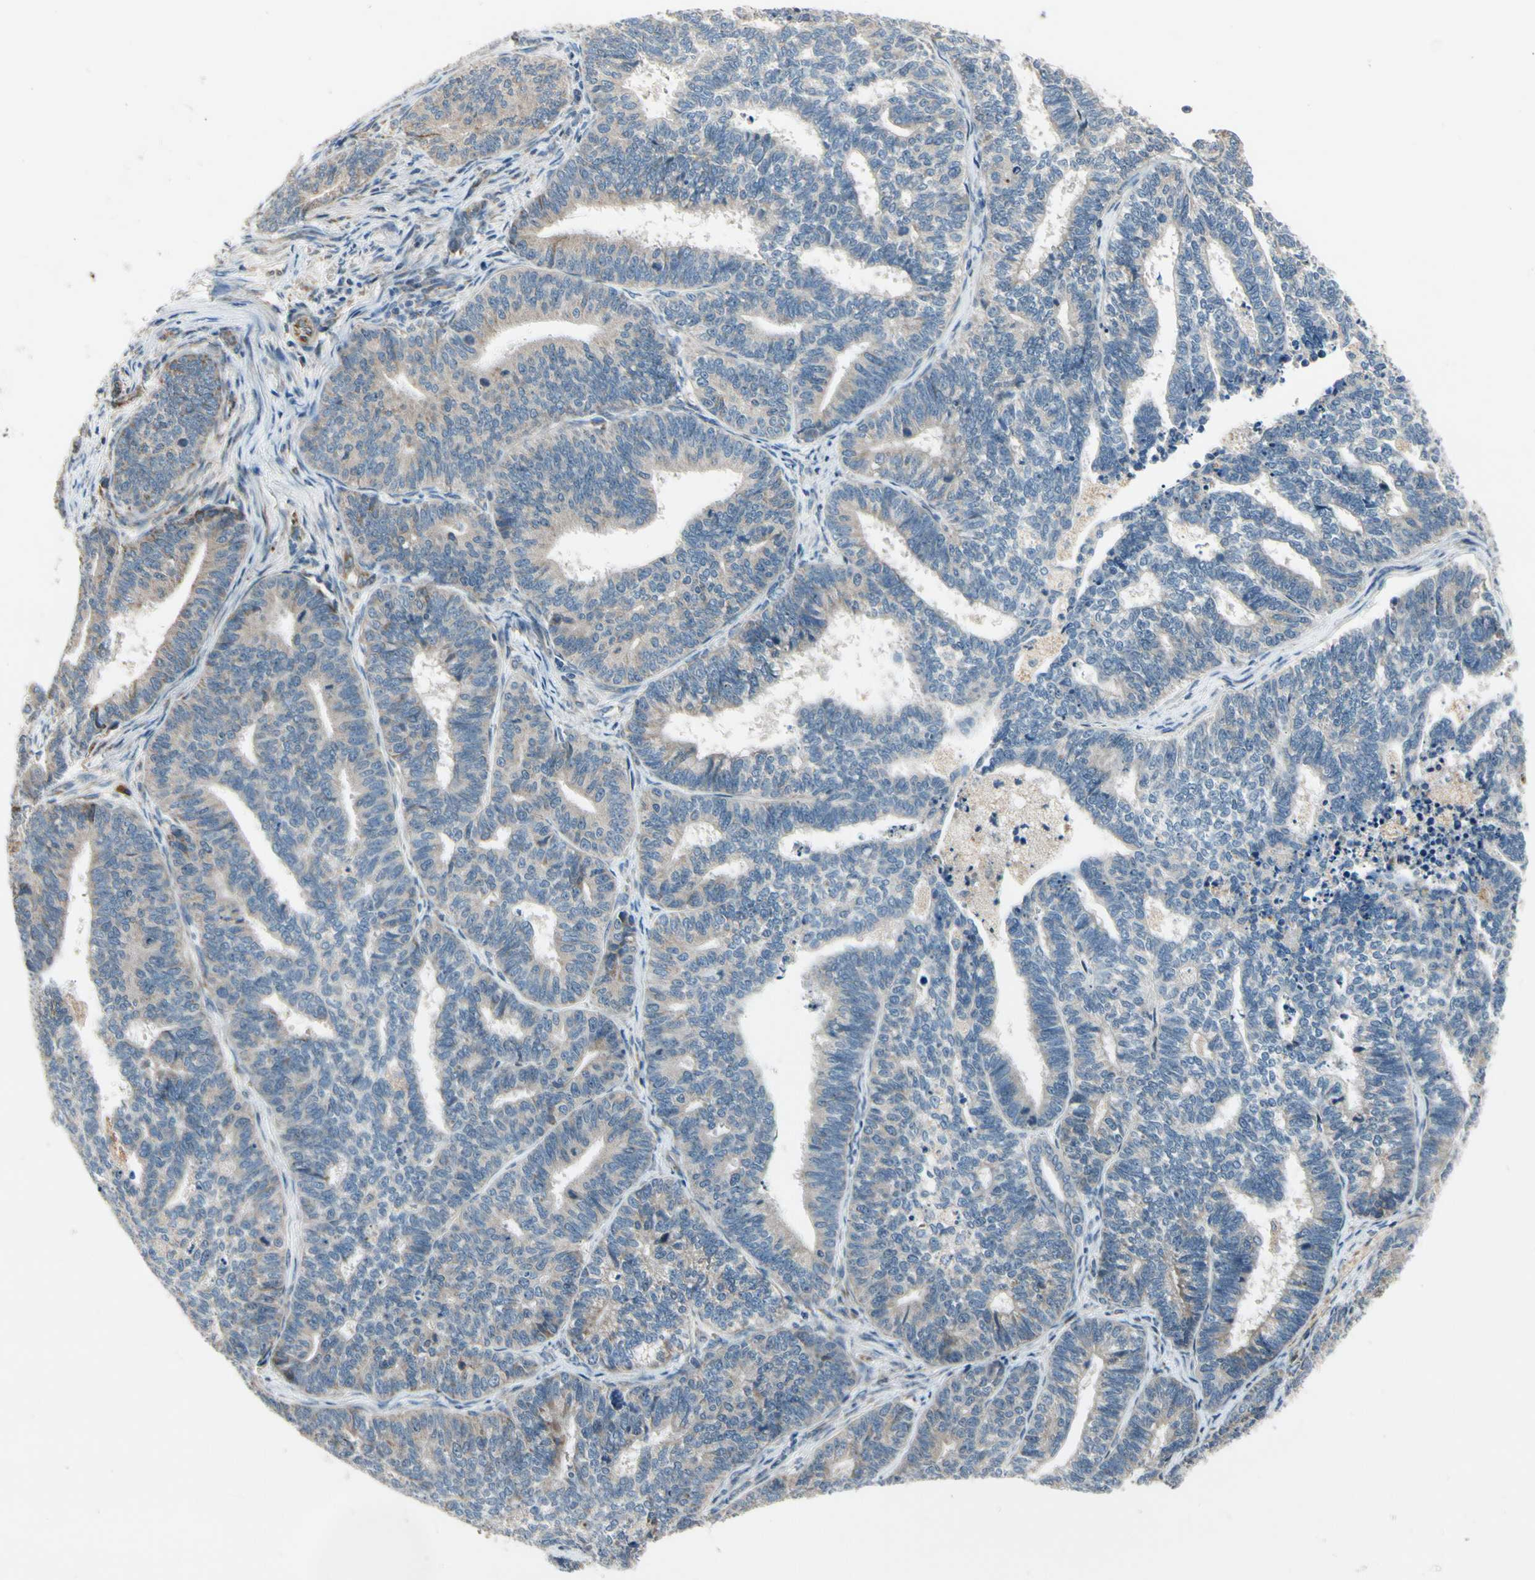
{"staining": {"intensity": "weak", "quantity": "25%-75%", "location": "cytoplasmic/membranous"}, "tissue": "endometrial cancer", "cell_type": "Tumor cells", "image_type": "cancer", "snomed": [{"axis": "morphology", "description": "Adenocarcinoma, NOS"}, {"axis": "topography", "description": "Endometrium"}], "caption": "About 25%-75% of tumor cells in endometrial cancer show weak cytoplasmic/membranous protein expression as visualized by brown immunohistochemical staining.", "gene": "NPHP3", "patient": {"sex": "female", "age": 70}}